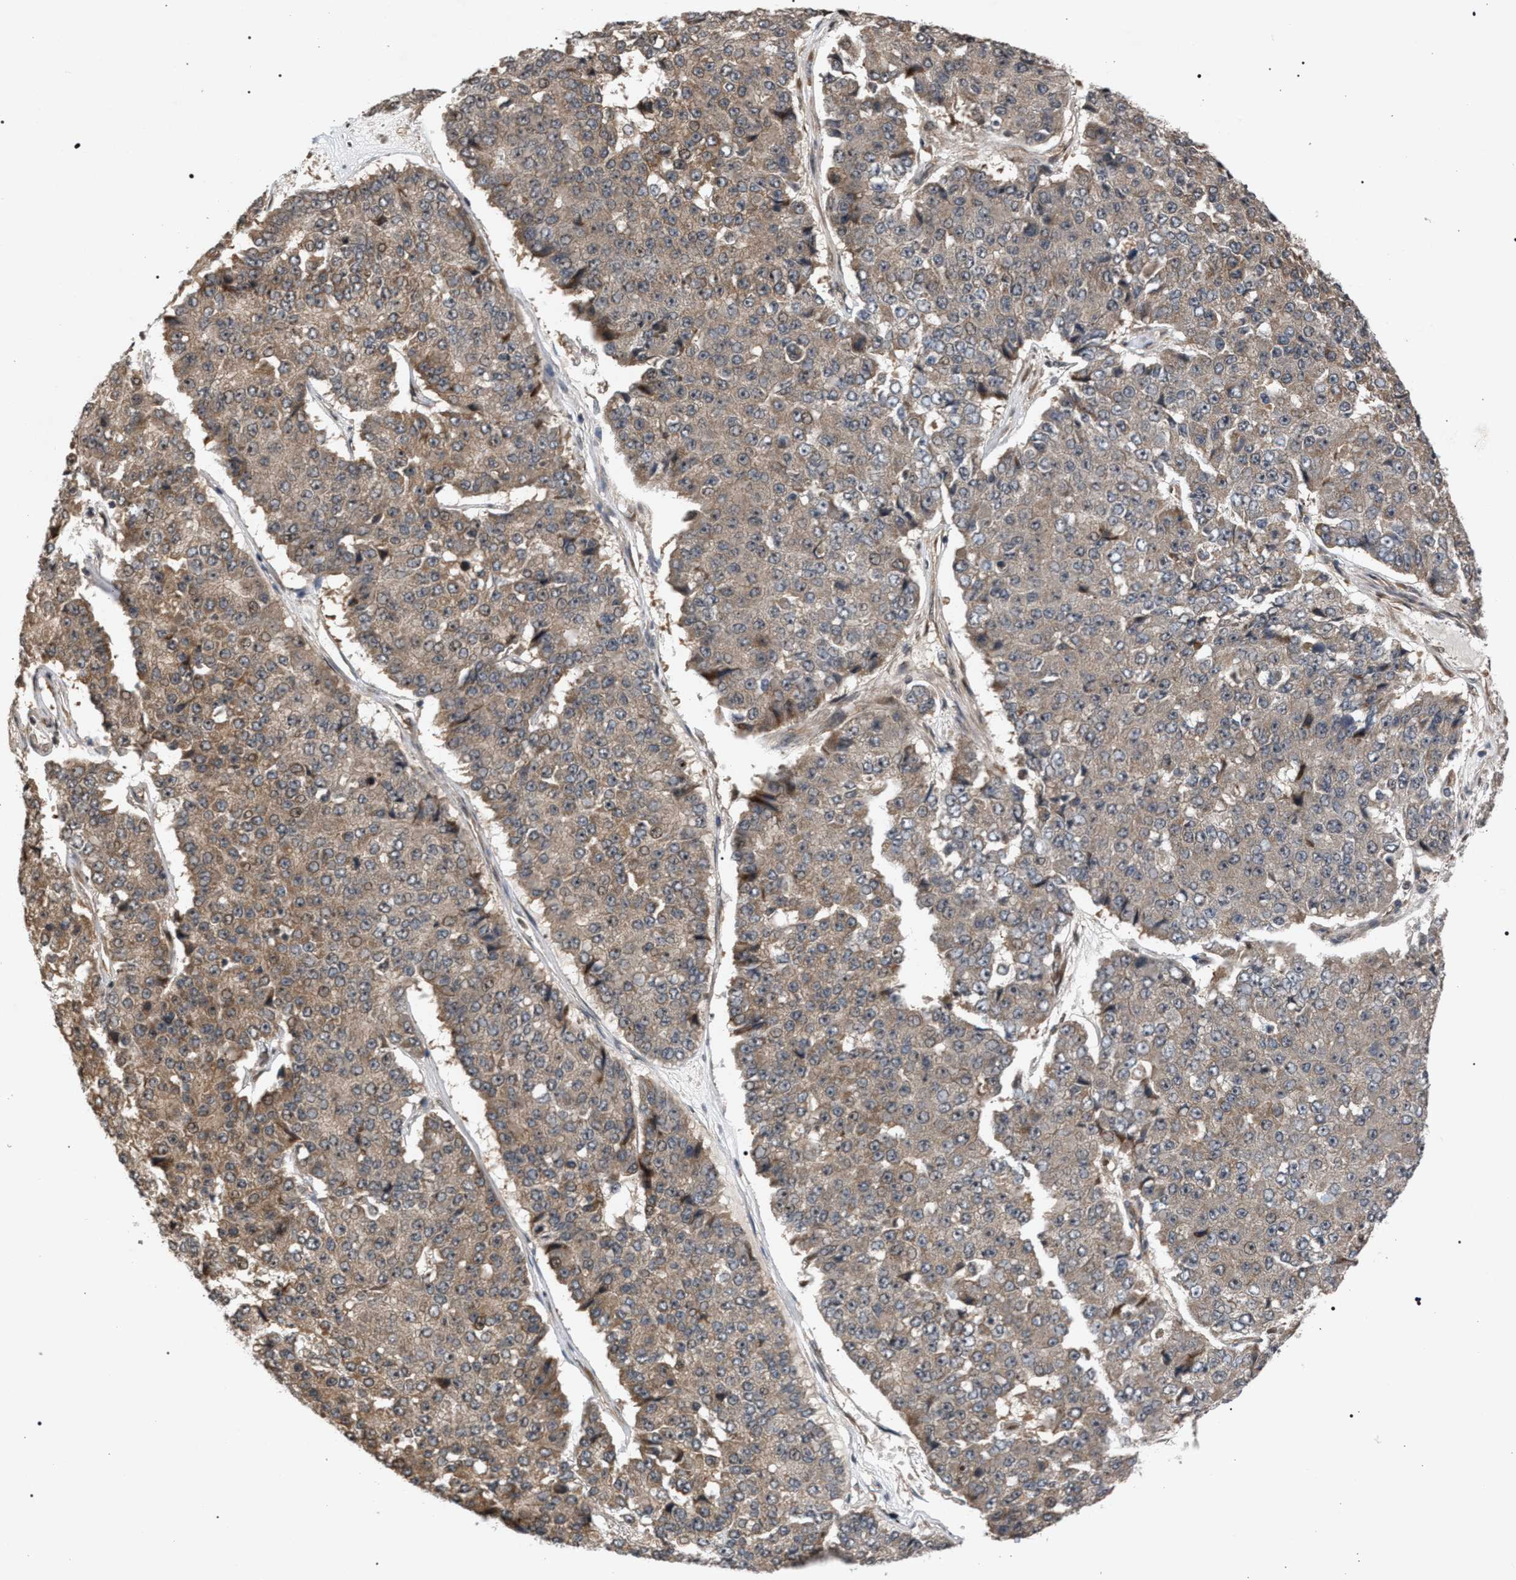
{"staining": {"intensity": "weak", "quantity": "25%-75%", "location": "cytoplasmic/membranous"}, "tissue": "pancreatic cancer", "cell_type": "Tumor cells", "image_type": "cancer", "snomed": [{"axis": "morphology", "description": "Adenocarcinoma, NOS"}, {"axis": "topography", "description": "Pancreas"}], "caption": "Immunohistochemical staining of adenocarcinoma (pancreatic) exhibits weak cytoplasmic/membranous protein staining in about 25%-75% of tumor cells.", "gene": "IRAK4", "patient": {"sex": "male", "age": 50}}